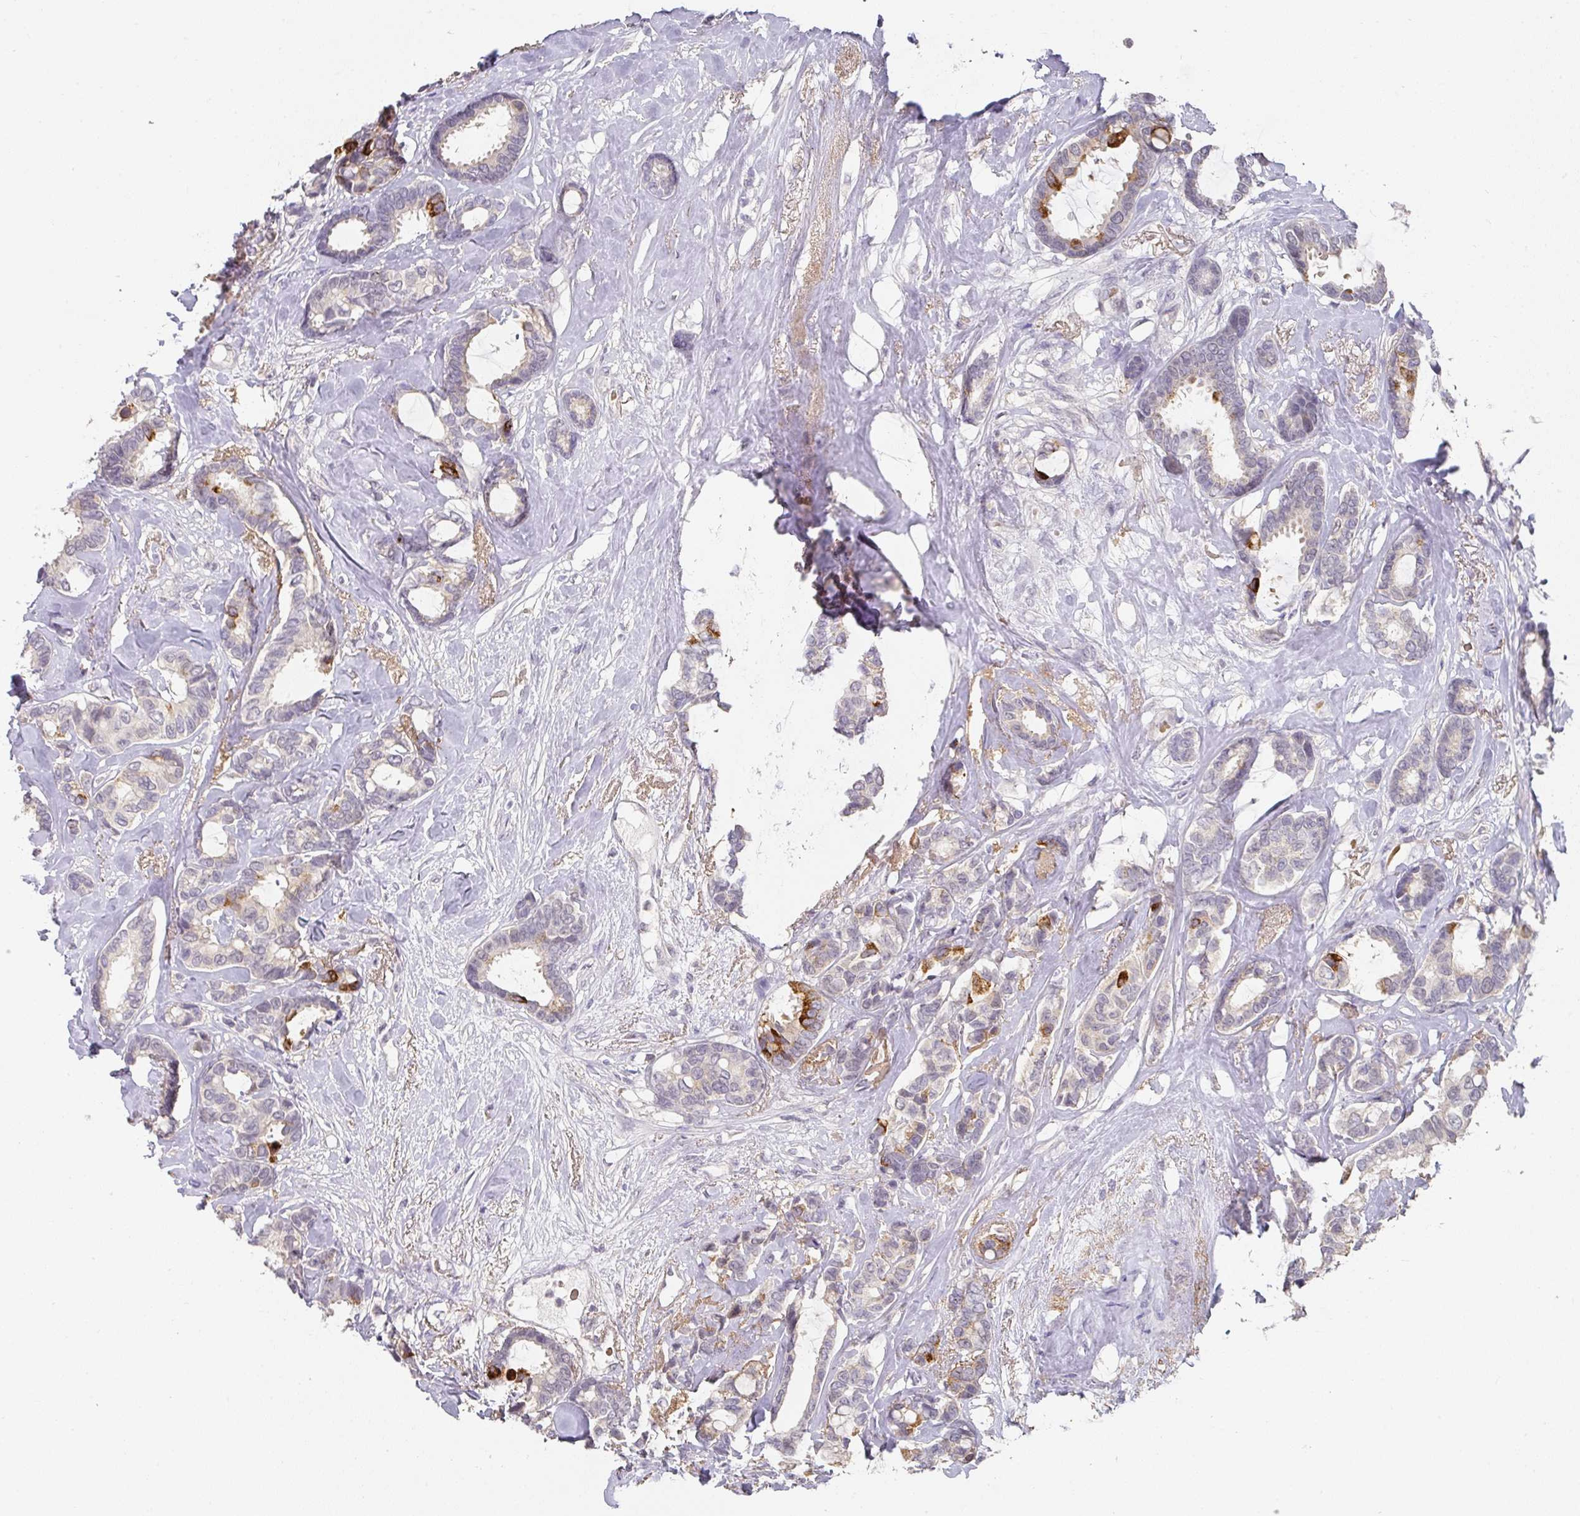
{"staining": {"intensity": "strong", "quantity": "<25%", "location": "cytoplasmic/membranous"}, "tissue": "breast cancer", "cell_type": "Tumor cells", "image_type": "cancer", "snomed": [{"axis": "morphology", "description": "Duct carcinoma"}, {"axis": "topography", "description": "Breast"}], "caption": "This micrograph reveals breast cancer stained with immunohistochemistry (IHC) to label a protein in brown. The cytoplasmic/membranous of tumor cells show strong positivity for the protein. Nuclei are counter-stained blue.", "gene": "FOXN4", "patient": {"sex": "female", "age": 87}}